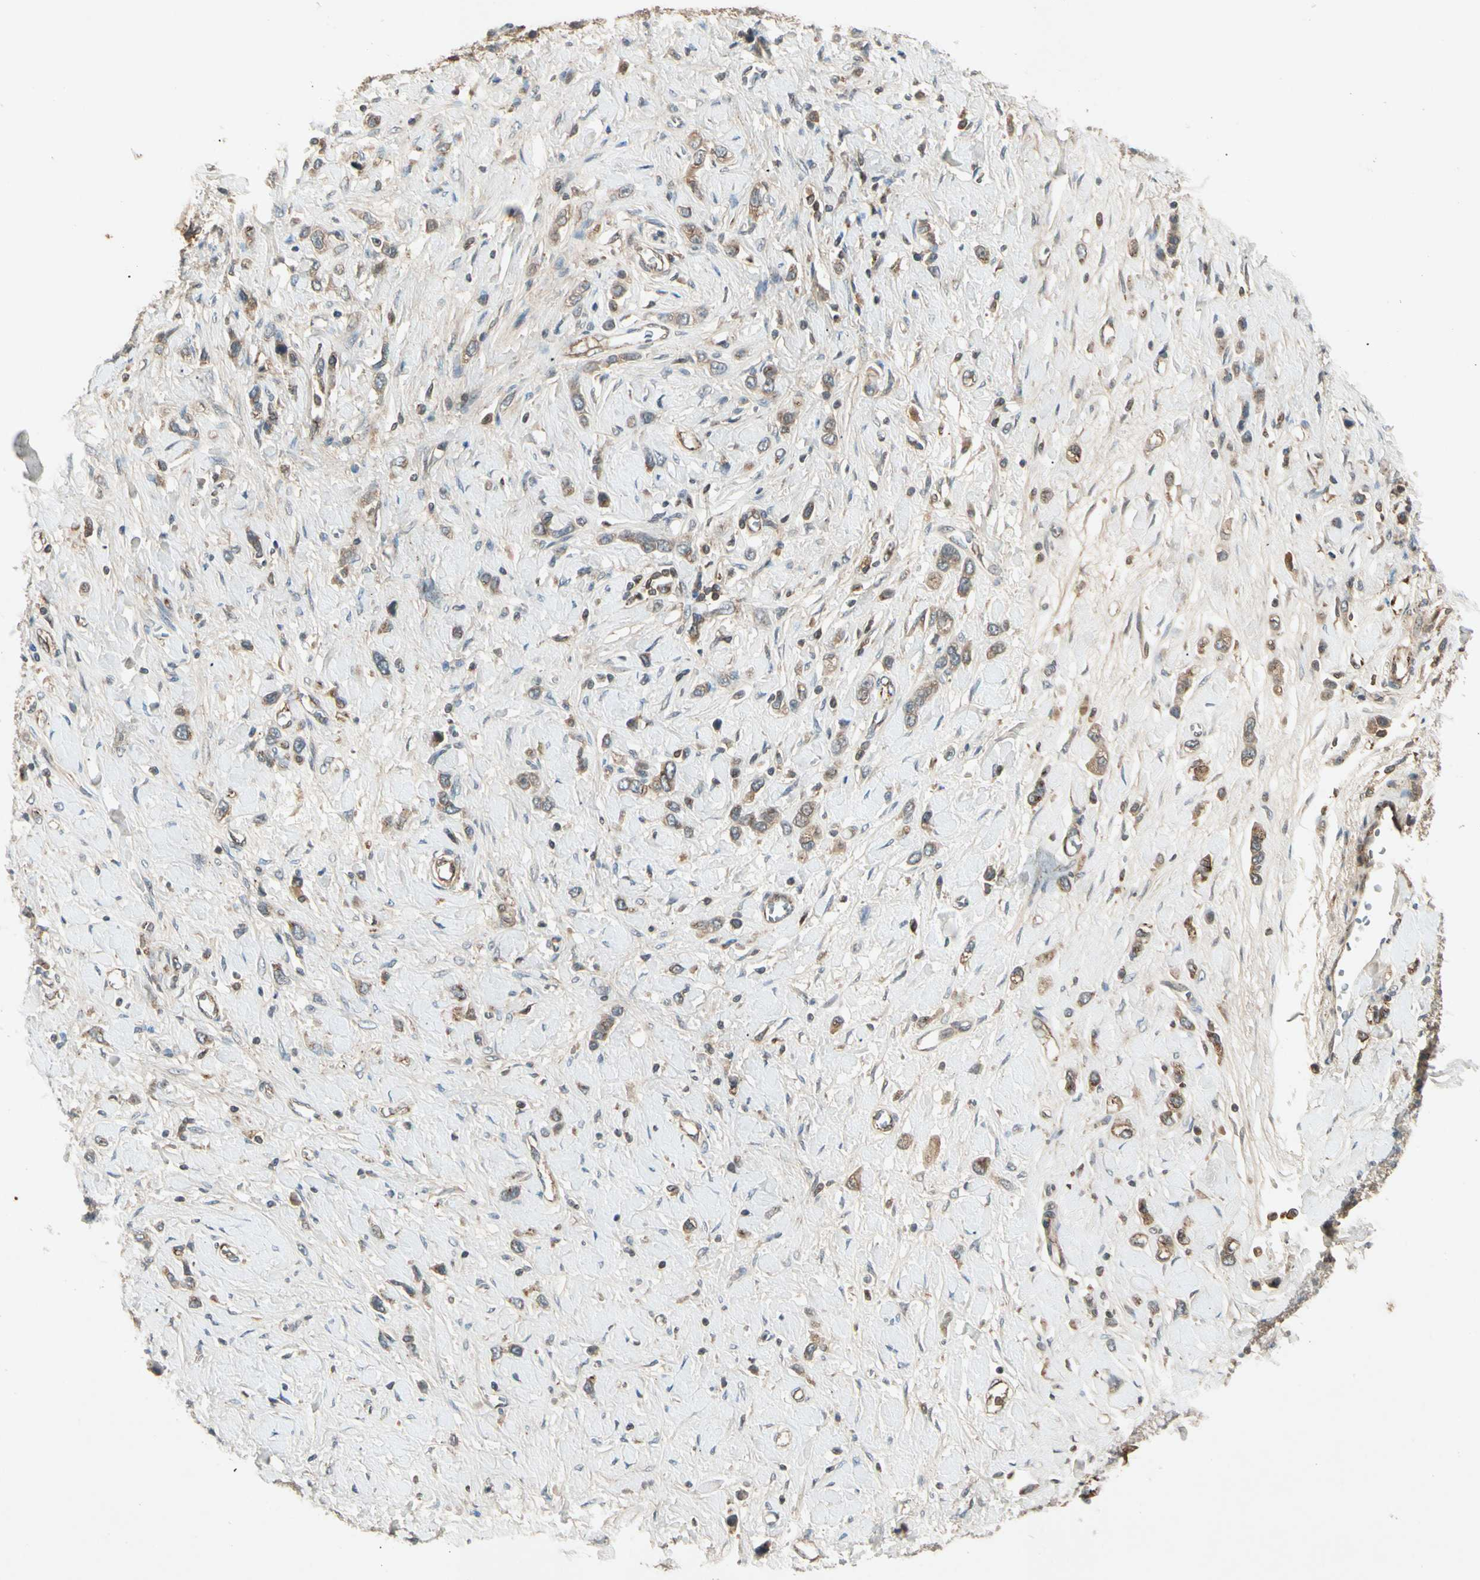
{"staining": {"intensity": "moderate", "quantity": ">75%", "location": "cytoplasmic/membranous"}, "tissue": "stomach cancer", "cell_type": "Tumor cells", "image_type": "cancer", "snomed": [{"axis": "morphology", "description": "Normal tissue, NOS"}, {"axis": "morphology", "description": "Adenocarcinoma, NOS"}, {"axis": "topography", "description": "Stomach, upper"}, {"axis": "topography", "description": "Stomach"}], "caption": "Tumor cells show medium levels of moderate cytoplasmic/membranous positivity in about >75% of cells in human stomach cancer. (IHC, brightfield microscopy, high magnification).", "gene": "FLOT1", "patient": {"sex": "female", "age": 65}}